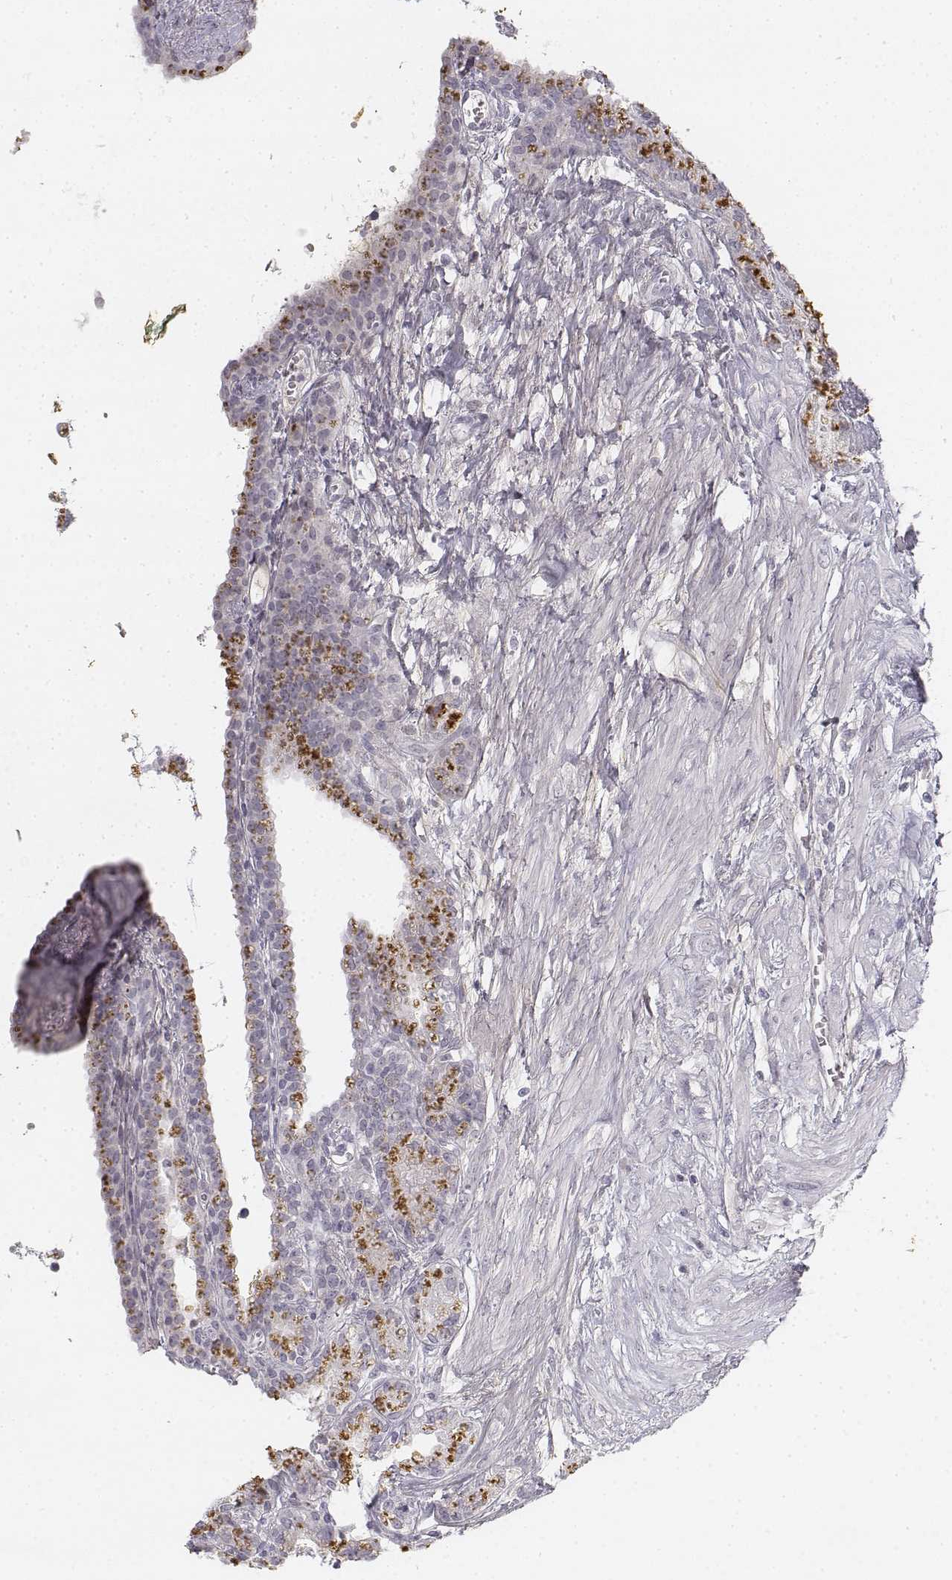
{"staining": {"intensity": "negative", "quantity": "none", "location": "none"}, "tissue": "seminal vesicle", "cell_type": "Glandular cells", "image_type": "normal", "snomed": [{"axis": "morphology", "description": "Normal tissue, NOS"}, {"axis": "morphology", "description": "Urothelial carcinoma, NOS"}, {"axis": "topography", "description": "Urinary bladder"}, {"axis": "topography", "description": "Seminal veicle"}], "caption": "This is a micrograph of immunohistochemistry staining of unremarkable seminal vesicle, which shows no staining in glandular cells.", "gene": "KRT84", "patient": {"sex": "male", "age": 76}}